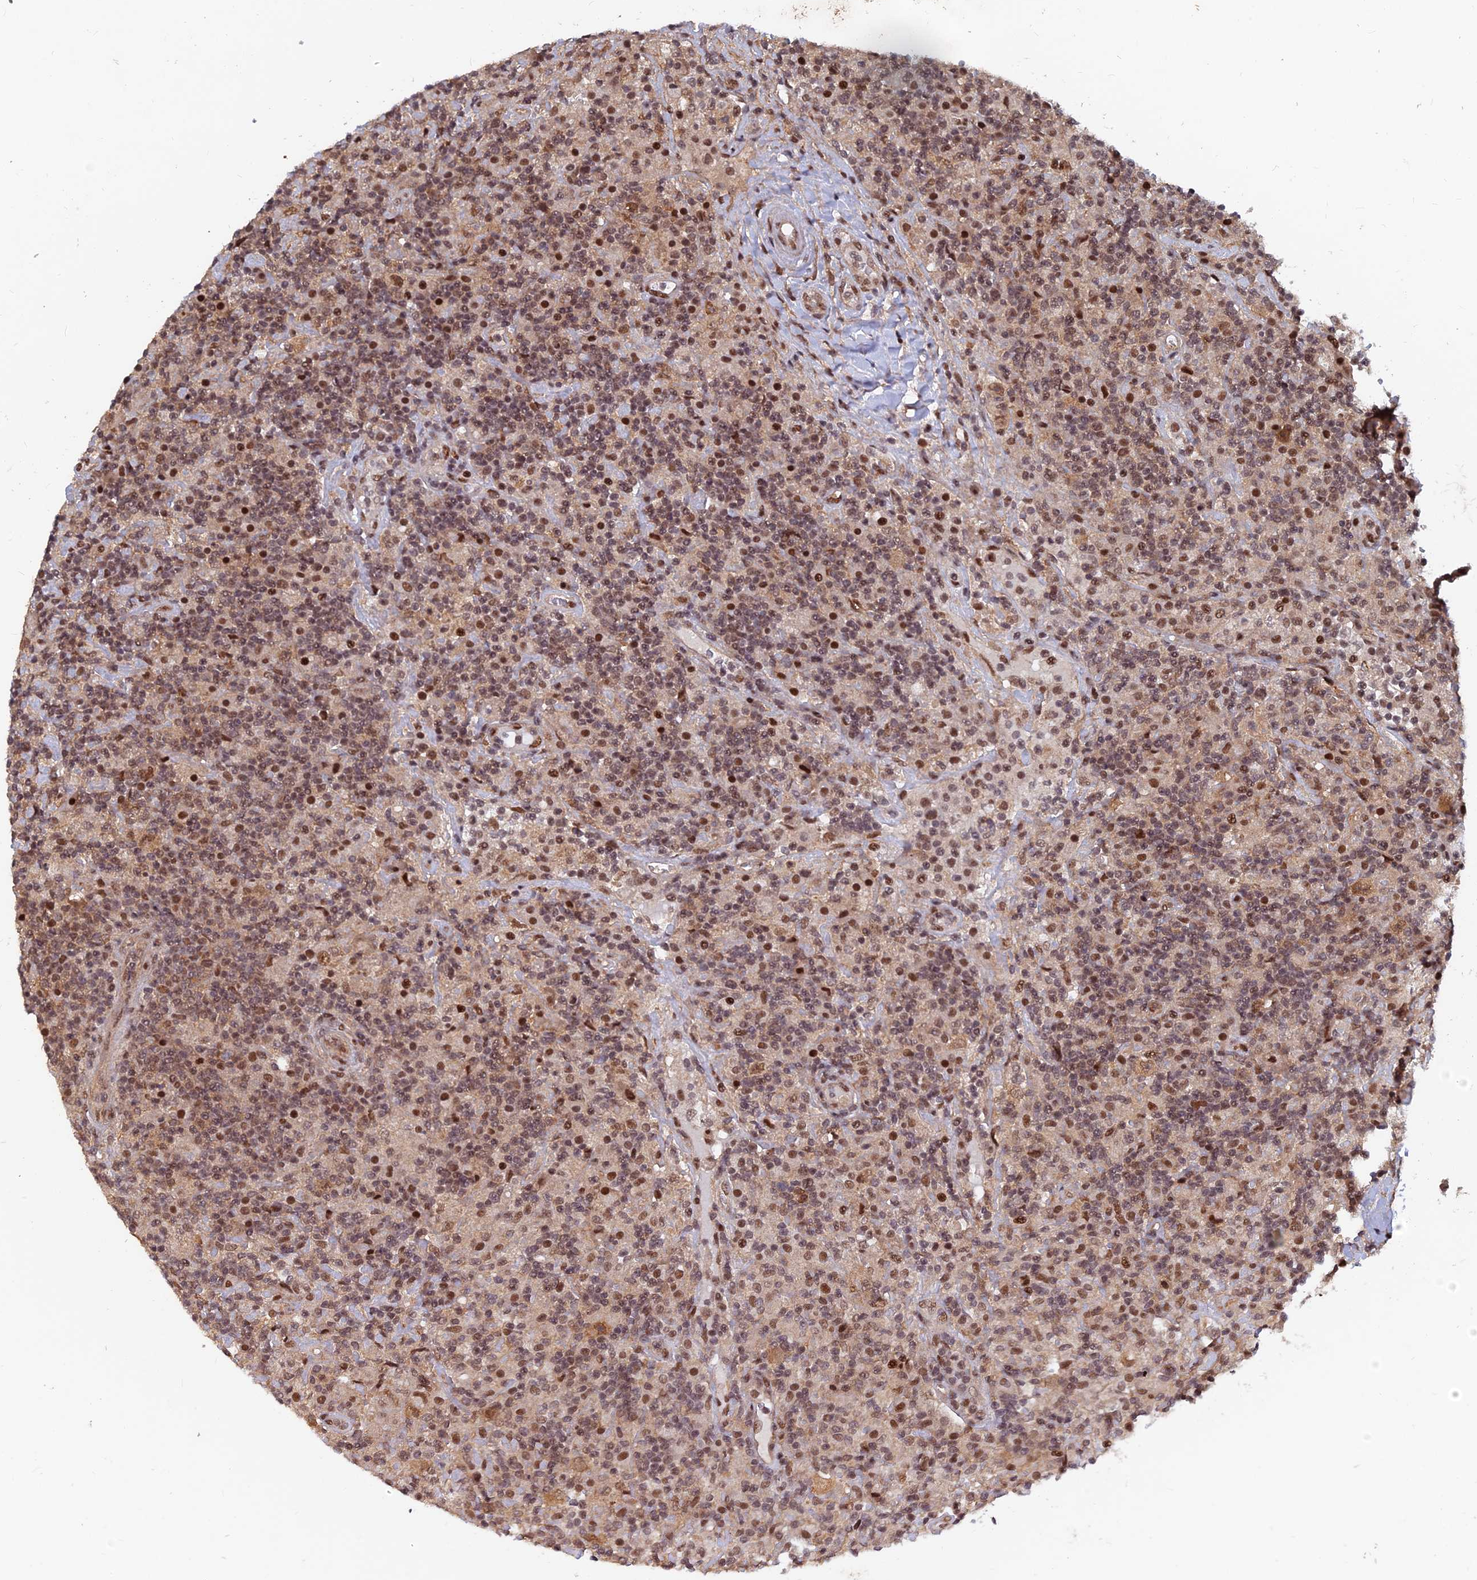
{"staining": {"intensity": "moderate", "quantity": ">75%", "location": "cytoplasmic/membranous,nuclear"}, "tissue": "lymphoma", "cell_type": "Tumor cells", "image_type": "cancer", "snomed": [{"axis": "morphology", "description": "Hodgkin's disease, NOS"}, {"axis": "topography", "description": "Lymph node"}], "caption": "Protein expression analysis of Hodgkin's disease displays moderate cytoplasmic/membranous and nuclear expression in about >75% of tumor cells. (DAB IHC with brightfield microscopy, high magnification).", "gene": "FAM53C", "patient": {"sex": "male", "age": 70}}